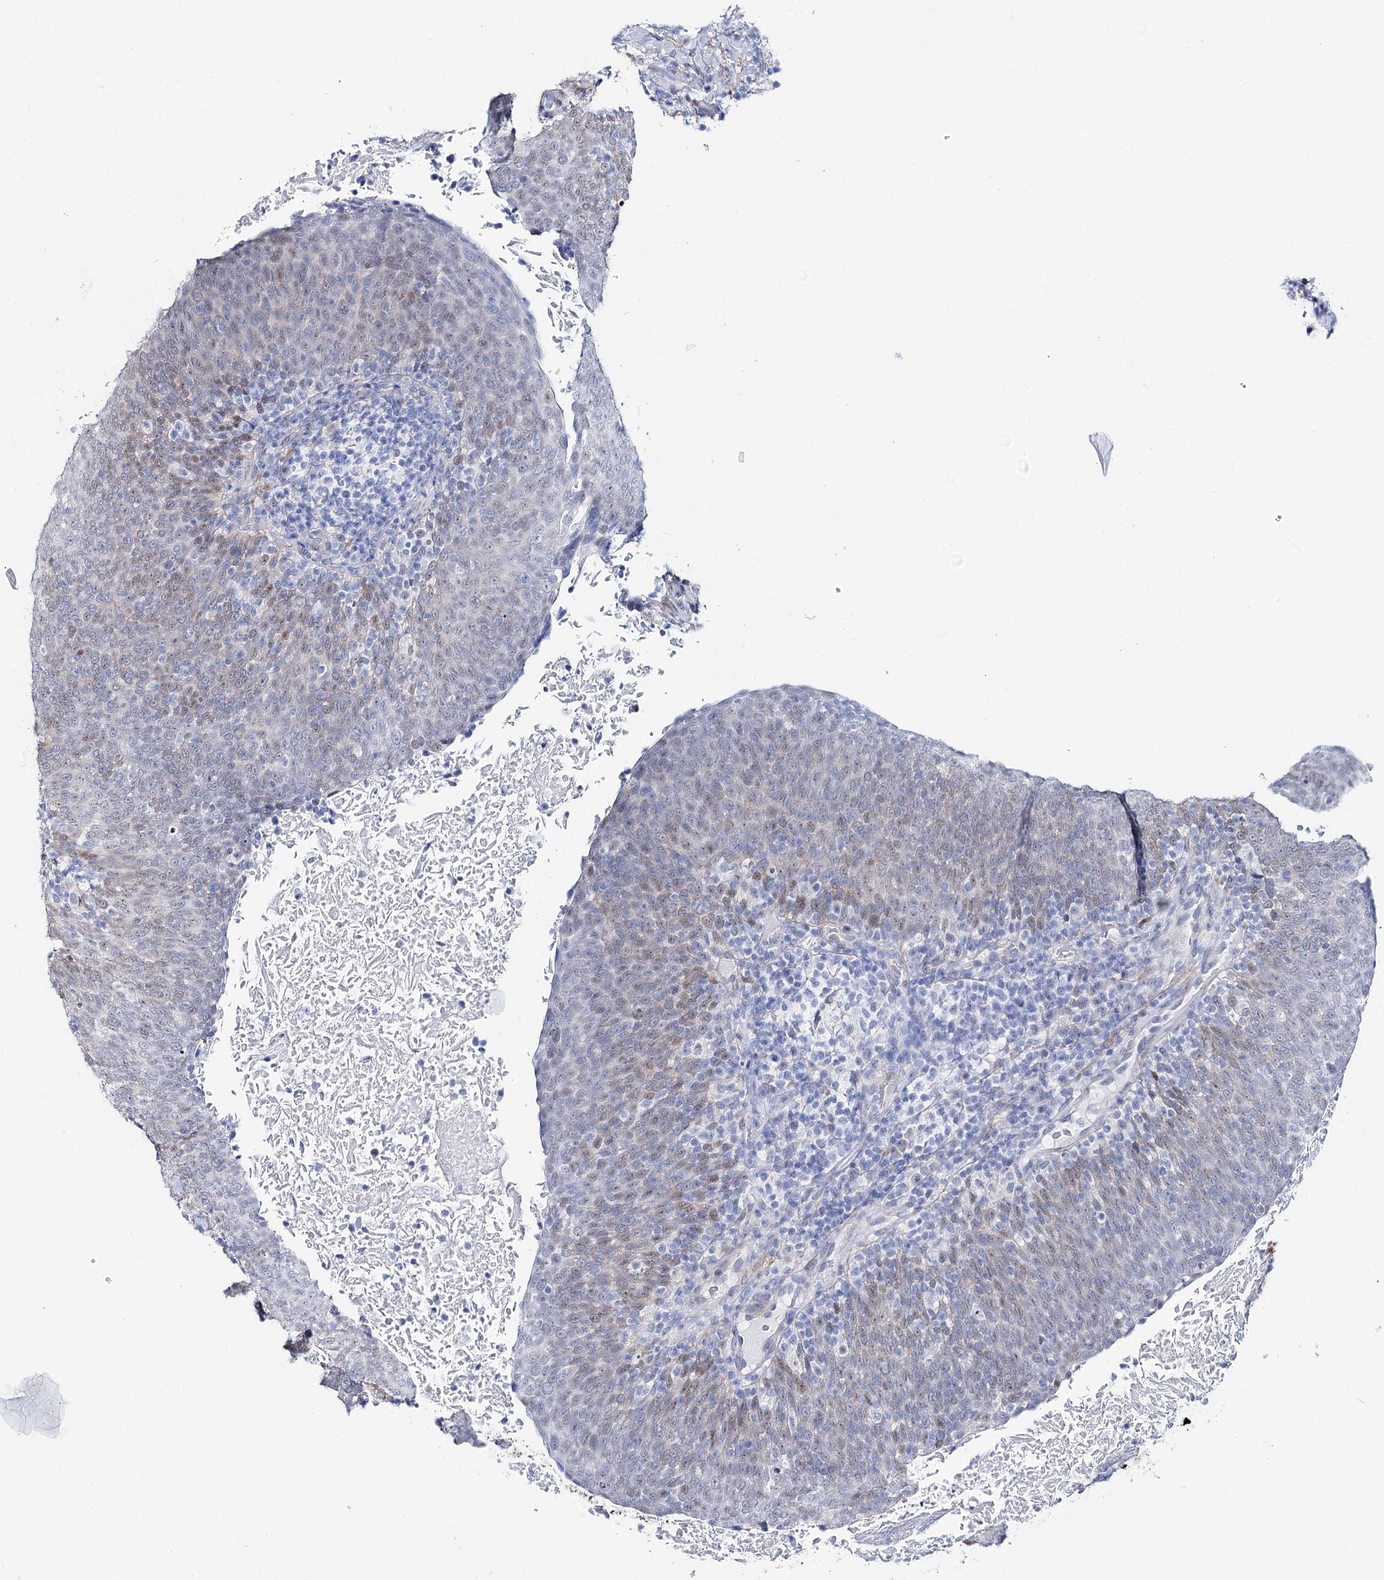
{"staining": {"intensity": "weak", "quantity": "<25%", "location": "nuclear"}, "tissue": "head and neck cancer", "cell_type": "Tumor cells", "image_type": "cancer", "snomed": [{"axis": "morphology", "description": "Squamous cell carcinoma, NOS"}, {"axis": "morphology", "description": "Squamous cell carcinoma, metastatic, NOS"}, {"axis": "topography", "description": "Lymph node"}, {"axis": "topography", "description": "Head-Neck"}], "caption": "Immunohistochemistry photomicrograph of human head and neck cancer stained for a protein (brown), which exhibits no expression in tumor cells.", "gene": "UGDH", "patient": {"sex": "male", "age": 62}}